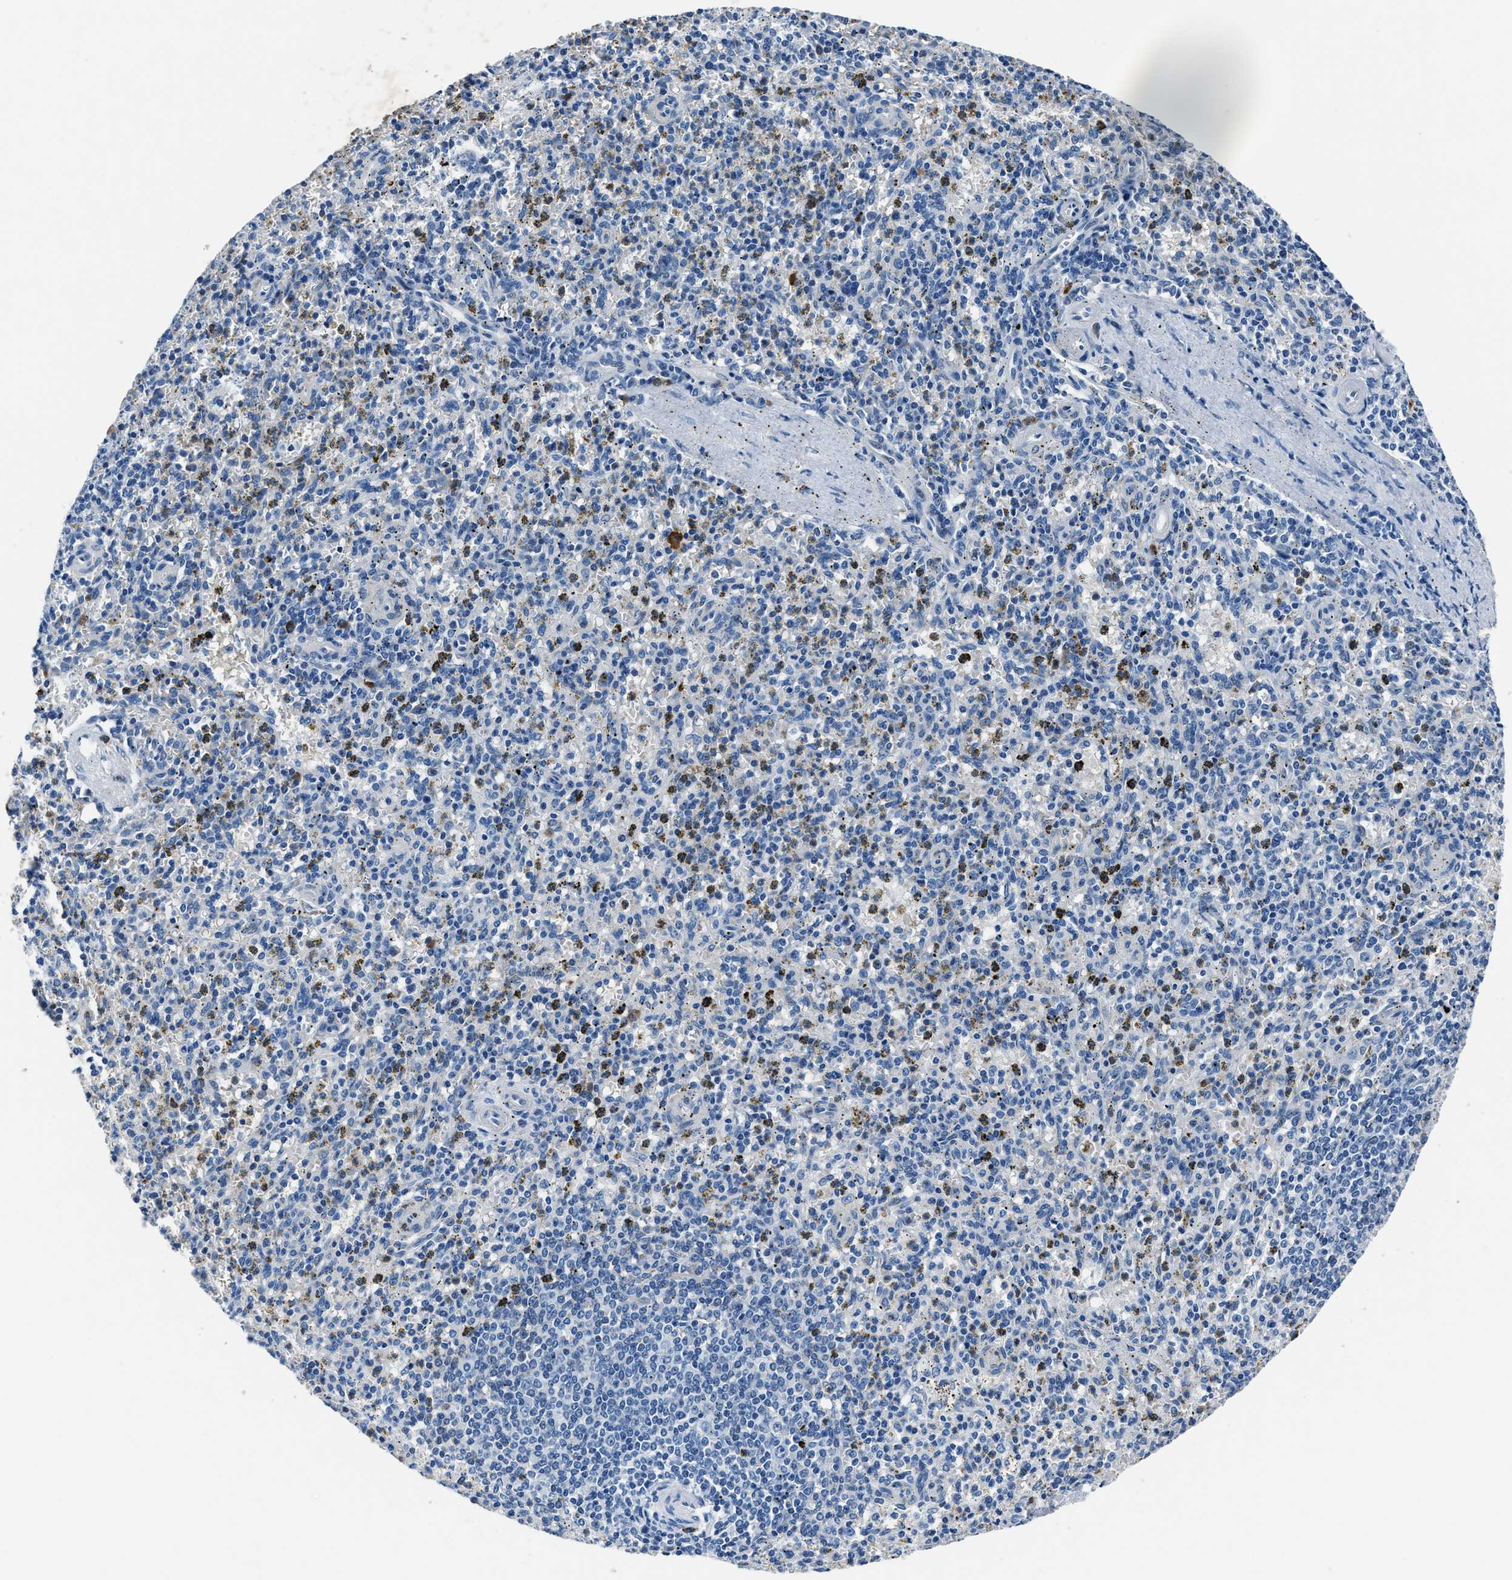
{"staining": {"intensity": "negative", "quantity": "none", "location": "none"}, "tissue": "spleen", "cell_type": "Cells in red pulp", "image_type": "normal", "snomed": [{"axis": "morphology", "description": "Normal tissue, NOS"}, {"axis": "topography", "description": "Spleen"}], "caption": "Human spleen stained for a protein using immunohistochemistry shows no positivity in cells in red pulp.", "gene": "NACAD", "patient": {"sex": "male", "age": 72}}